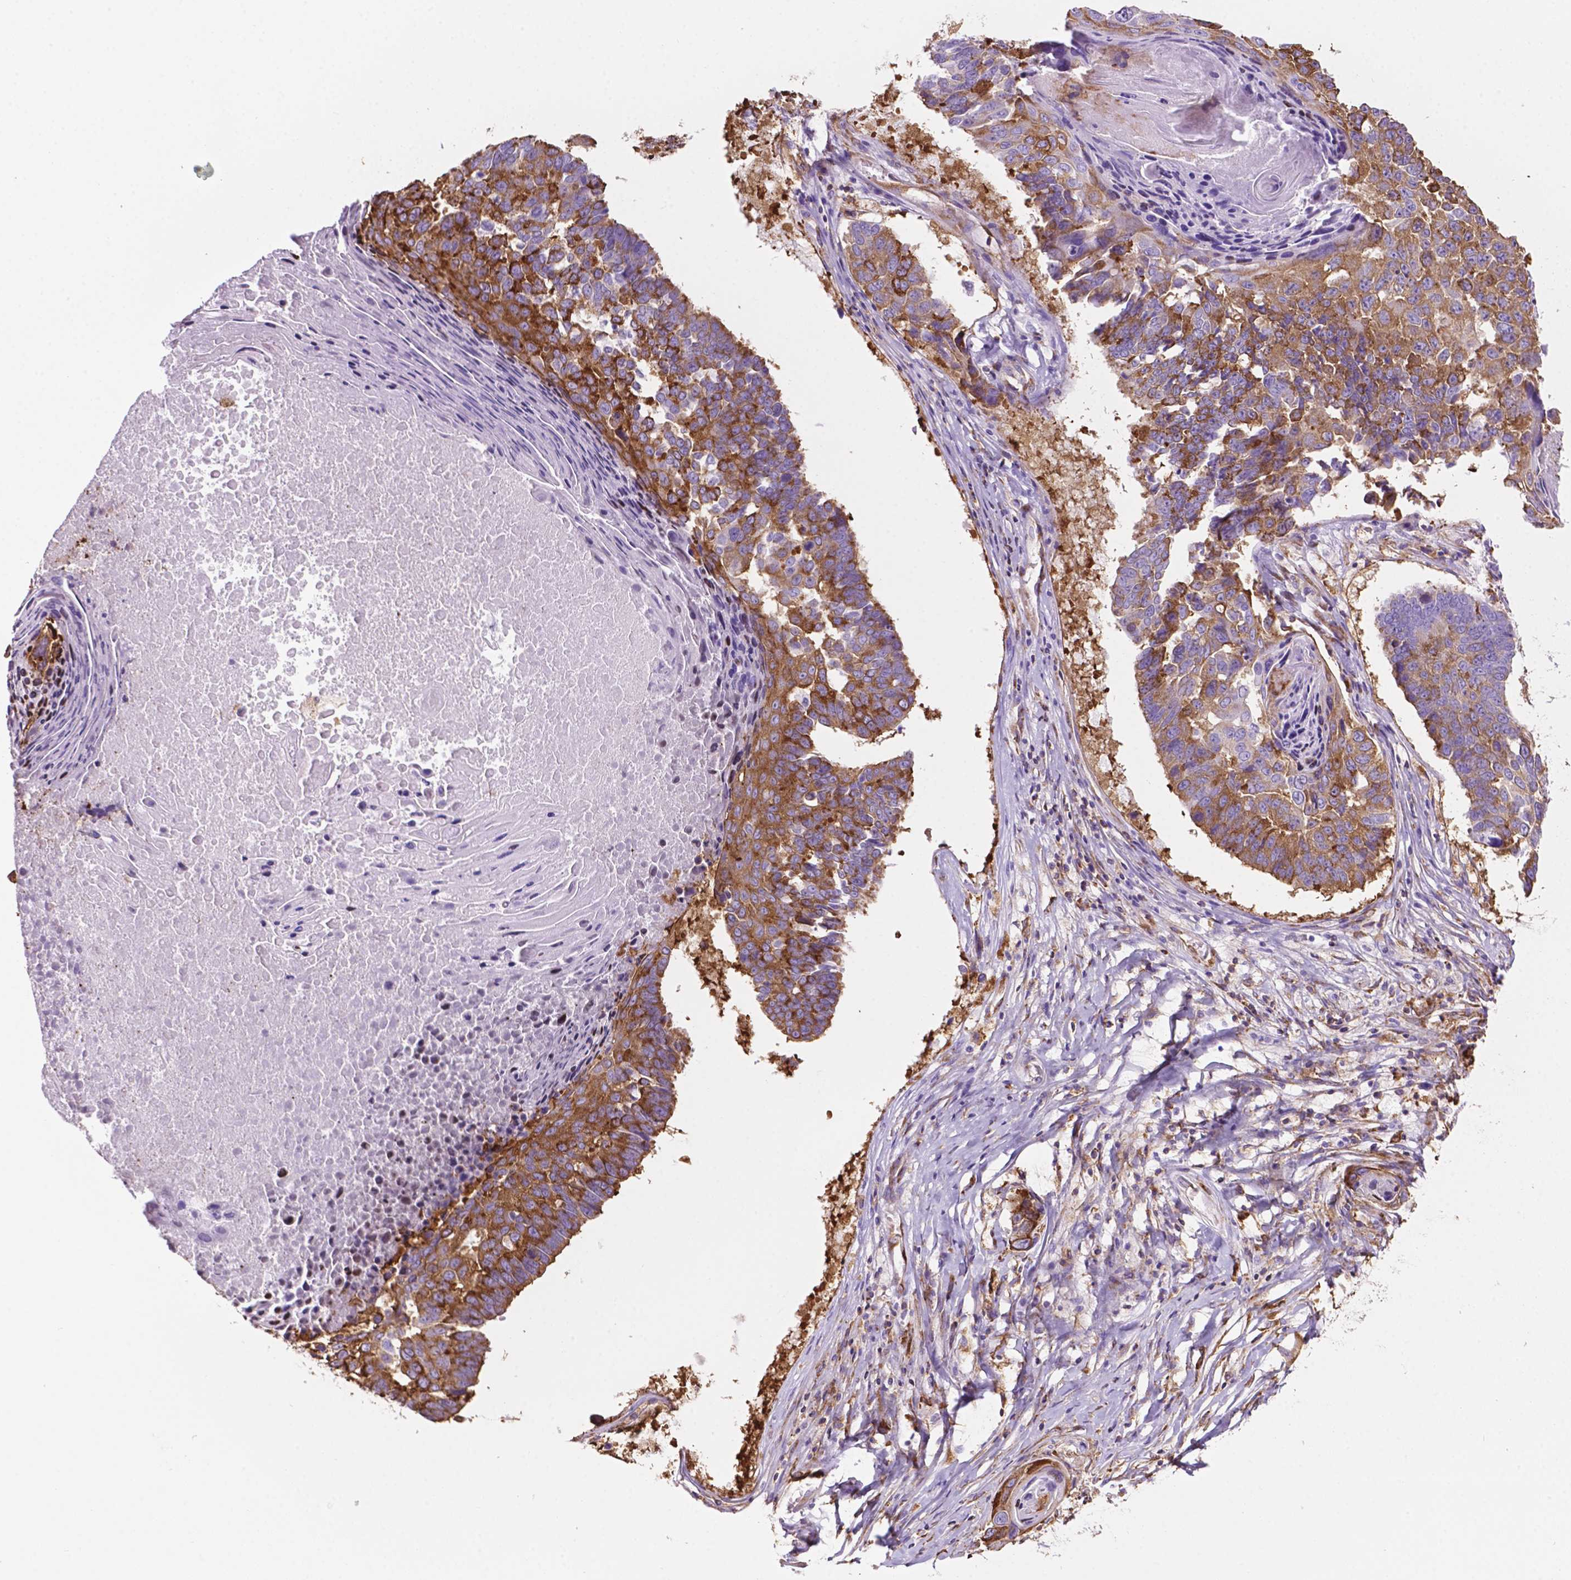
{"staining": {"intensity": "moderate", "quantity": ">75%", "location": "cytoplasmic/membranous"}, "tissue": "lung cancer", "cell_type": "Tumor cells", "image_type": "cancer", "snomed": [{"axis": "morphology", "description": "Squamous cell carcinoma, NOS"}, {"axis": "topography", "description": "Lung"}], "caption": "High-power microscopy captured an immunohistochemistry (IHC) micrograph of lung cancer, revealing moderate cytoplasmic/membranous positivity in about >75% of tumor cells.", "gene": "RPL29", "patient": {"sex": "male", "age": 73}}